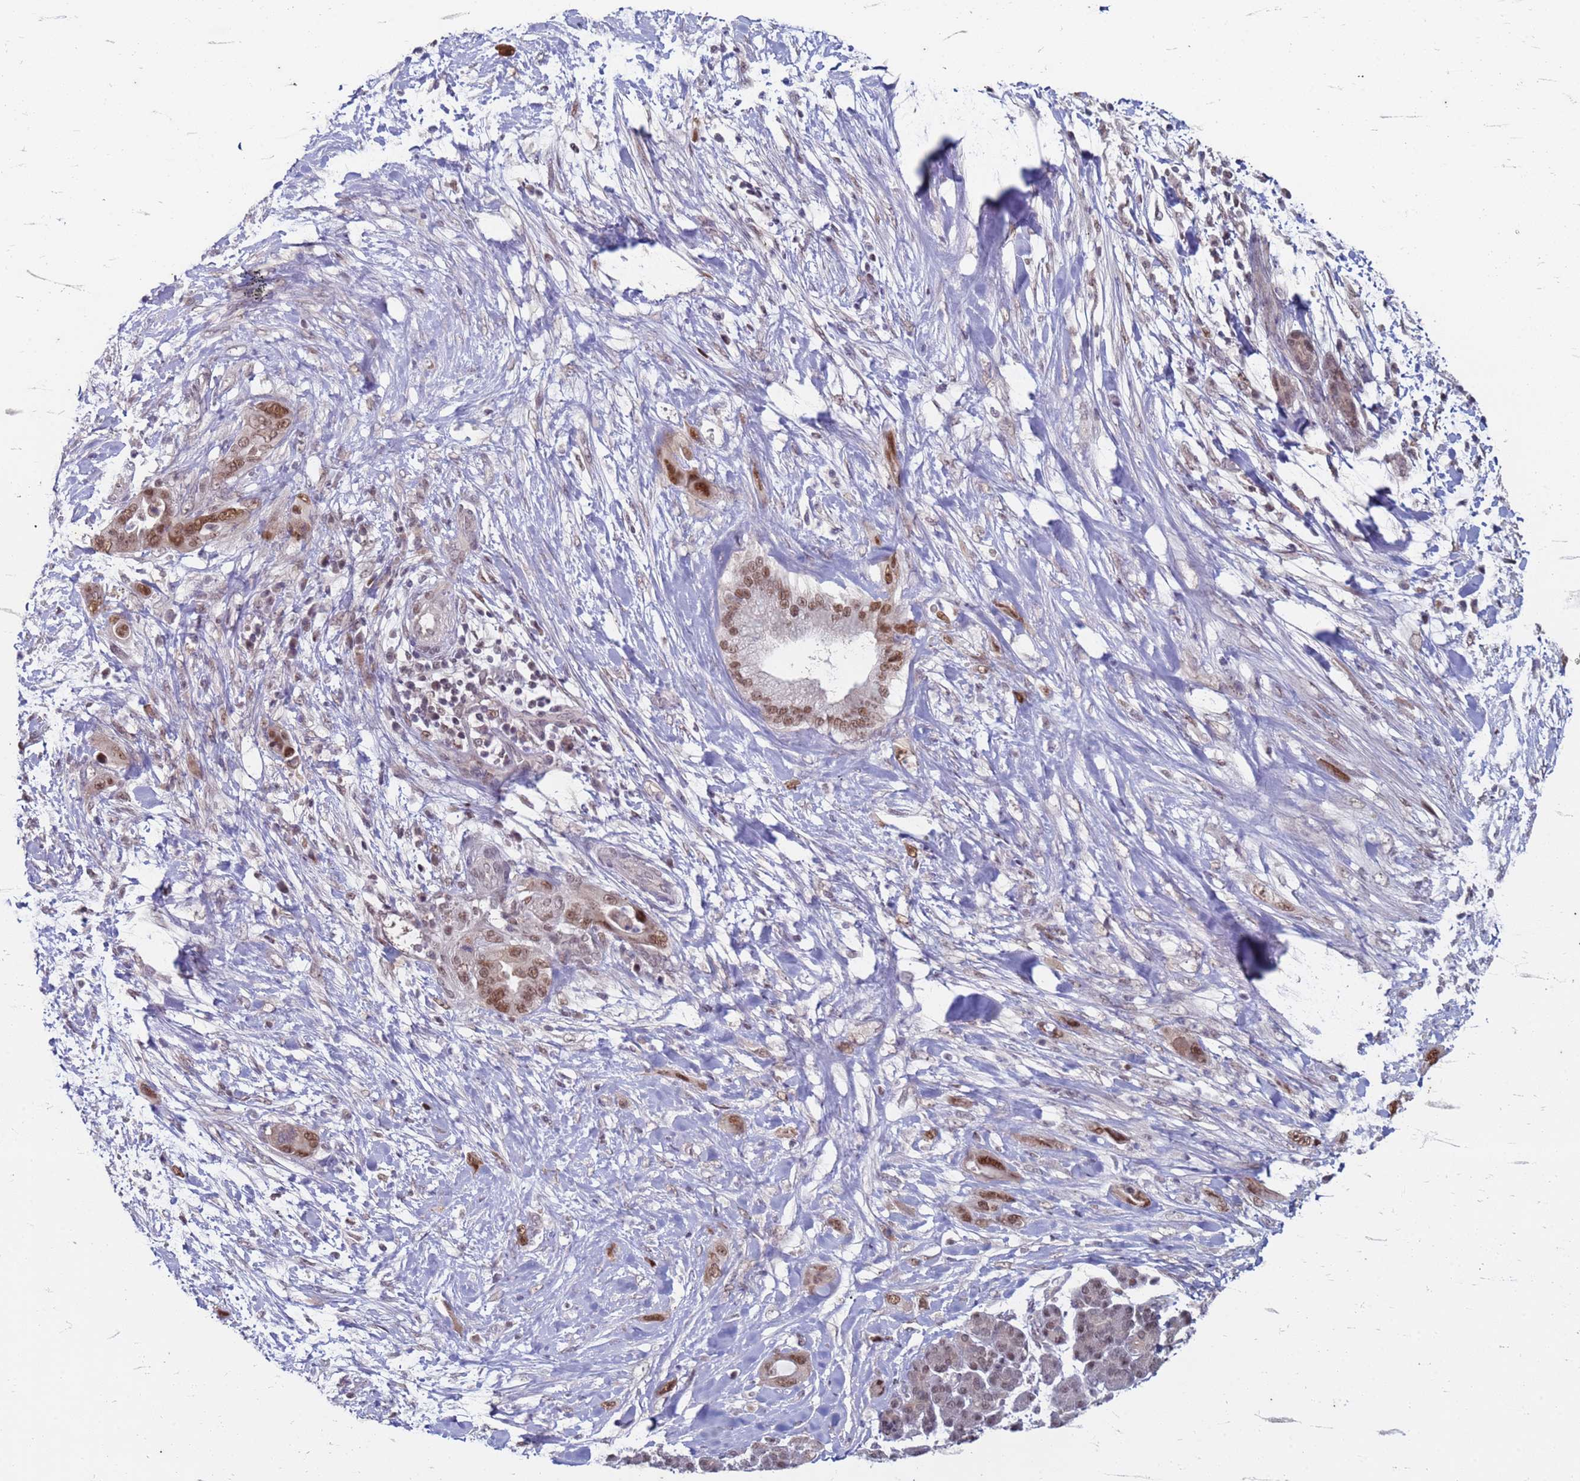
{"staining": {"intensity": "moderate", "quantity": ">75%", "location": "nuclear"}, "tissue": "pancreatic cancer", "cell_type": "Tumor cells", "image_type": "cancer", "snomed": [{"axis": "morphology", "description": "Adenocarcinoma, NOS"}, {"axis": "topography", "description": "Pancreas"}], "caption": "Tumor cells show medium levels of moderate nuclear expression in about >75% of cells in human adenocarcinoma (pancreatic).", "gene": "TRMT6", "patient": {"sex": "male", "age": 59}}